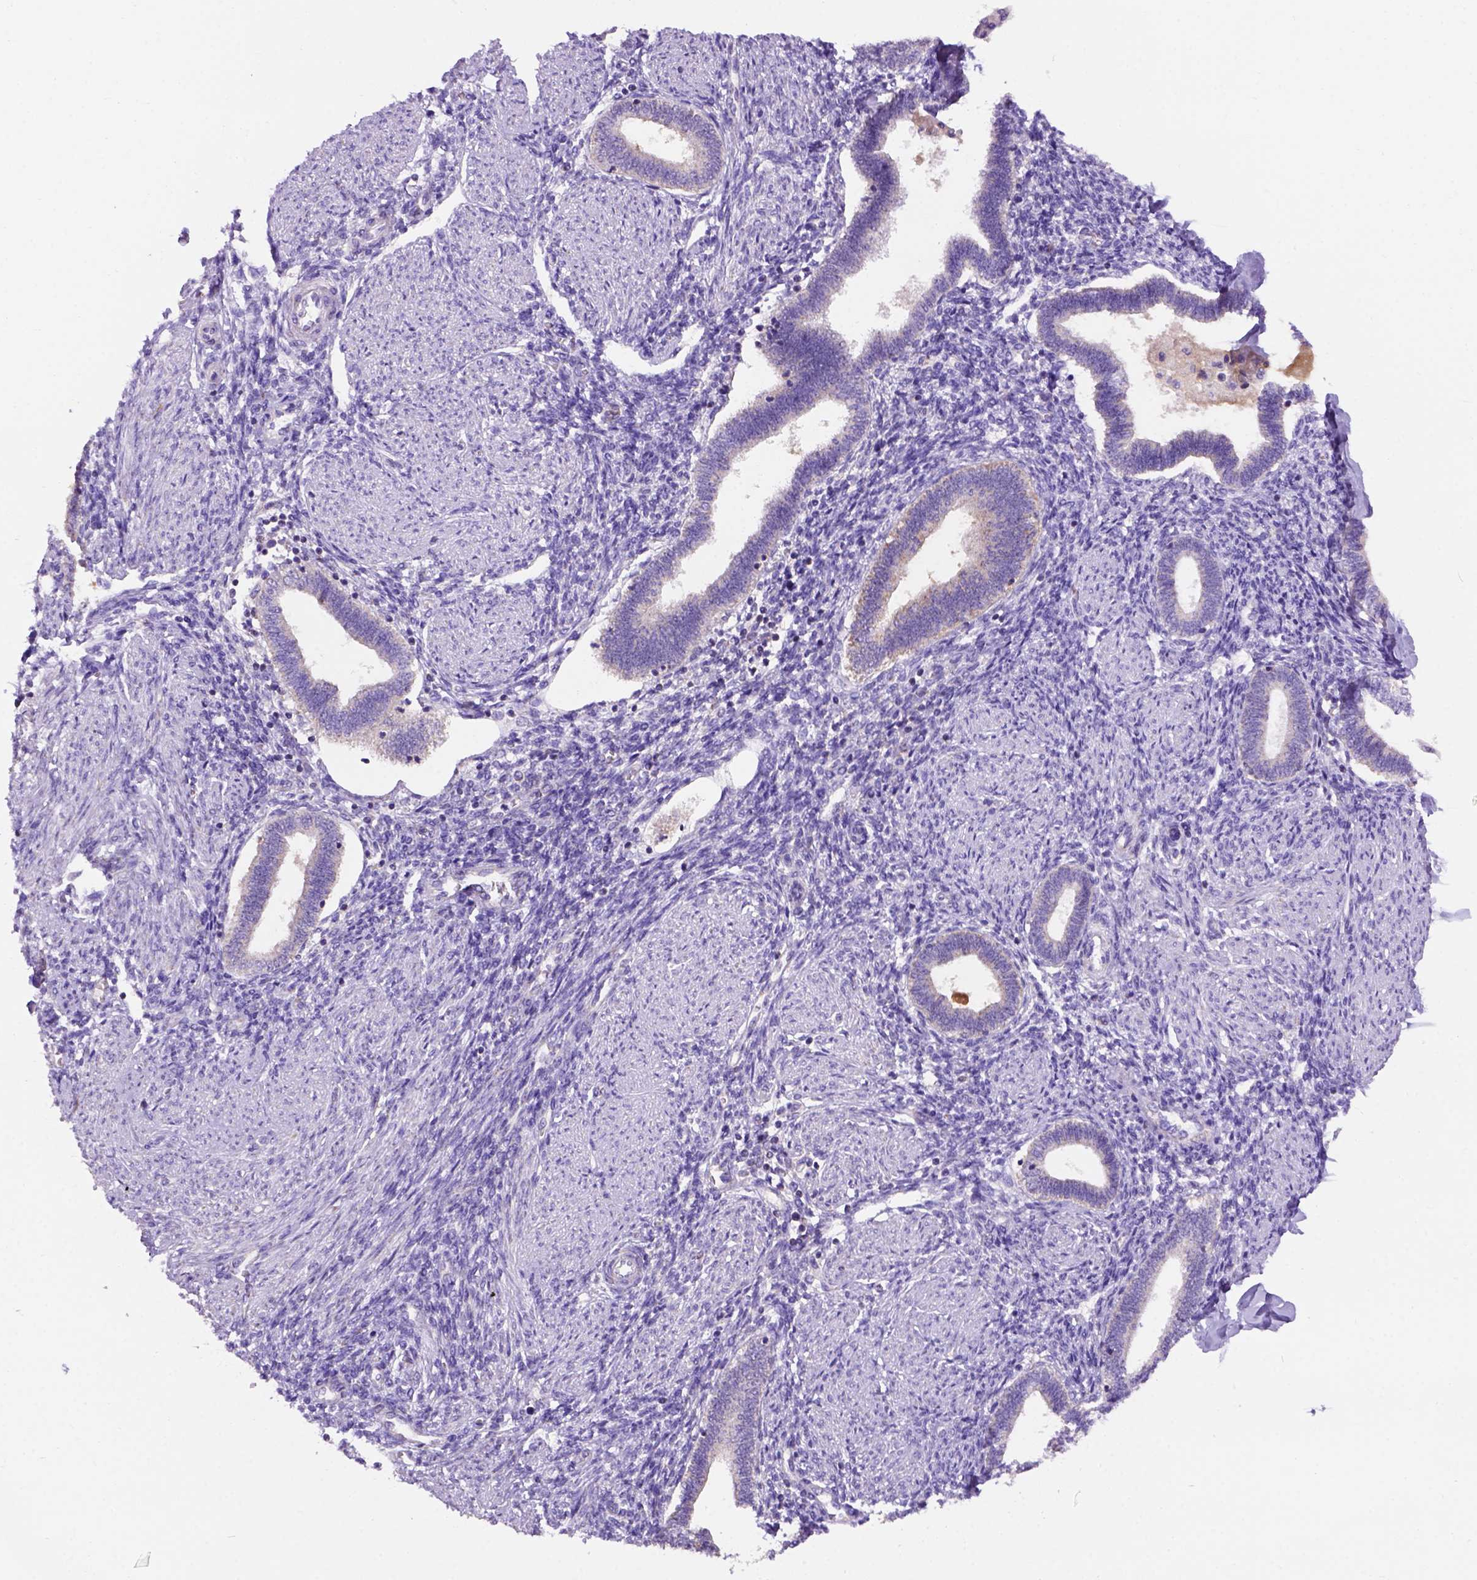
{"staining": {"intensity": "negative", "quantity": "none", "location": "none"}, "tissue": "endometrium", "cell_type": "Cells in endometrial stroma", "image_type": "normal", "snomed": [{"axis": "morphology", "description": "Normal tissue, NOS"}, {"axis": "topography", "description": "Endometrium"}], "caption": "IHC micrograph of unremarkable endometrium stained for a protein (brown), which exhibits no positivity in cells in endometrial stroma. (Stains: DAB immunohistochemistry (IHC) with hematoxylin counter stain, Microscopy: brightfield microscopy at high magnification).", "gene": "L2HGDH", "patient": {"sex": "female", "age": 42}}